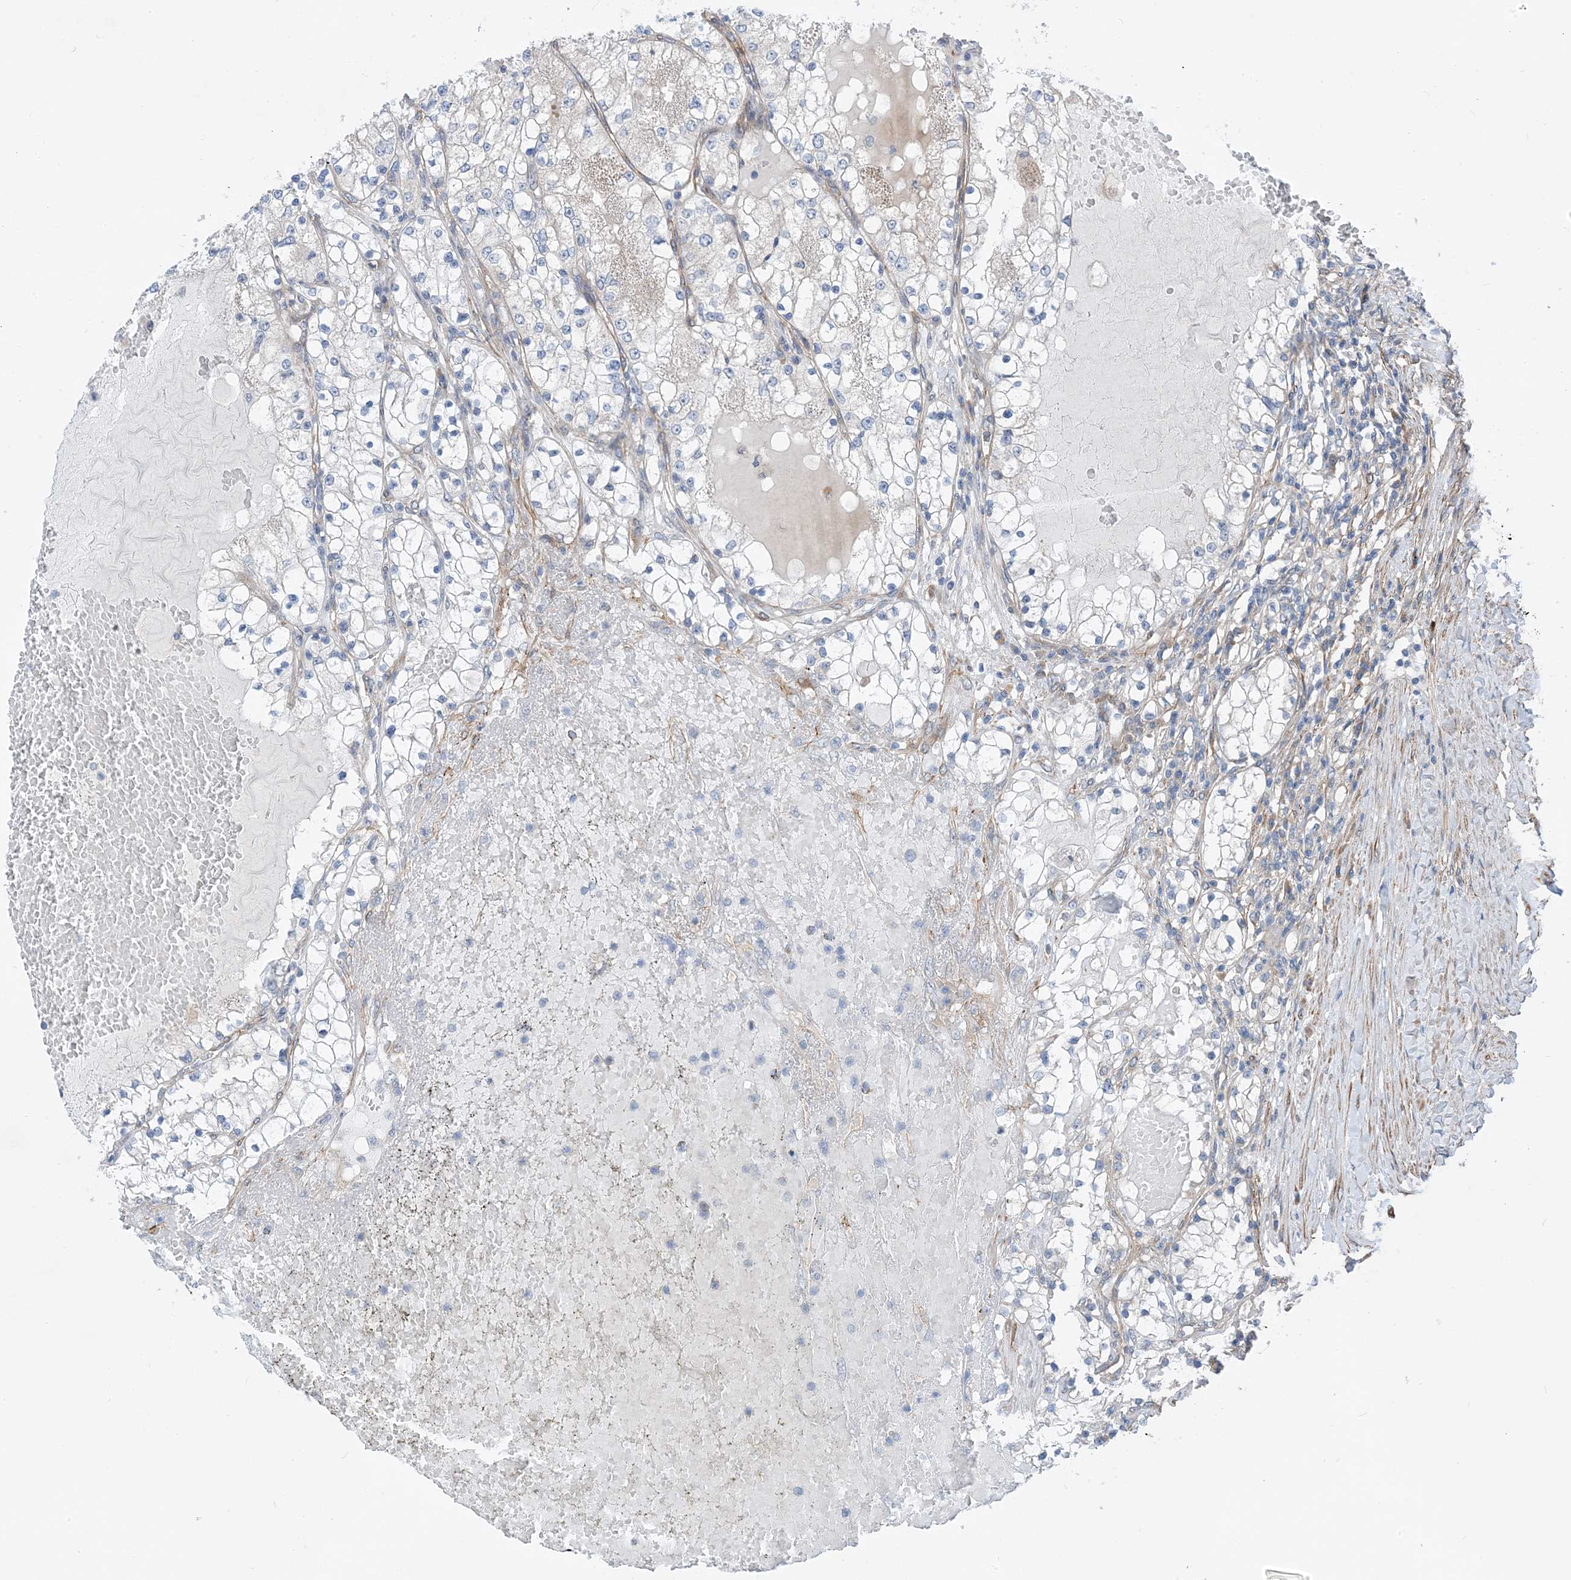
{"staining": {"intensity": "negative", "quantity": "none", "location": "none"}, "tissue": "renal cancer", "cell_type": "Tumor cells", "image_type": "cancer", "snomed": [{"axis": "morphology", "description": "Normal tissue, NOS"}, {"axis": "morphology", "description": "Adenocarcinoma, NOS"}, {"axis": "topography", "description": "Kidney"}], "caption": "The immunohistochemistry image has no significant staining in tumor cells of renal adenocarcinoma tissue.", "gene": "PLEKHA3", "patient": {"sex": "male", "age": 68}}